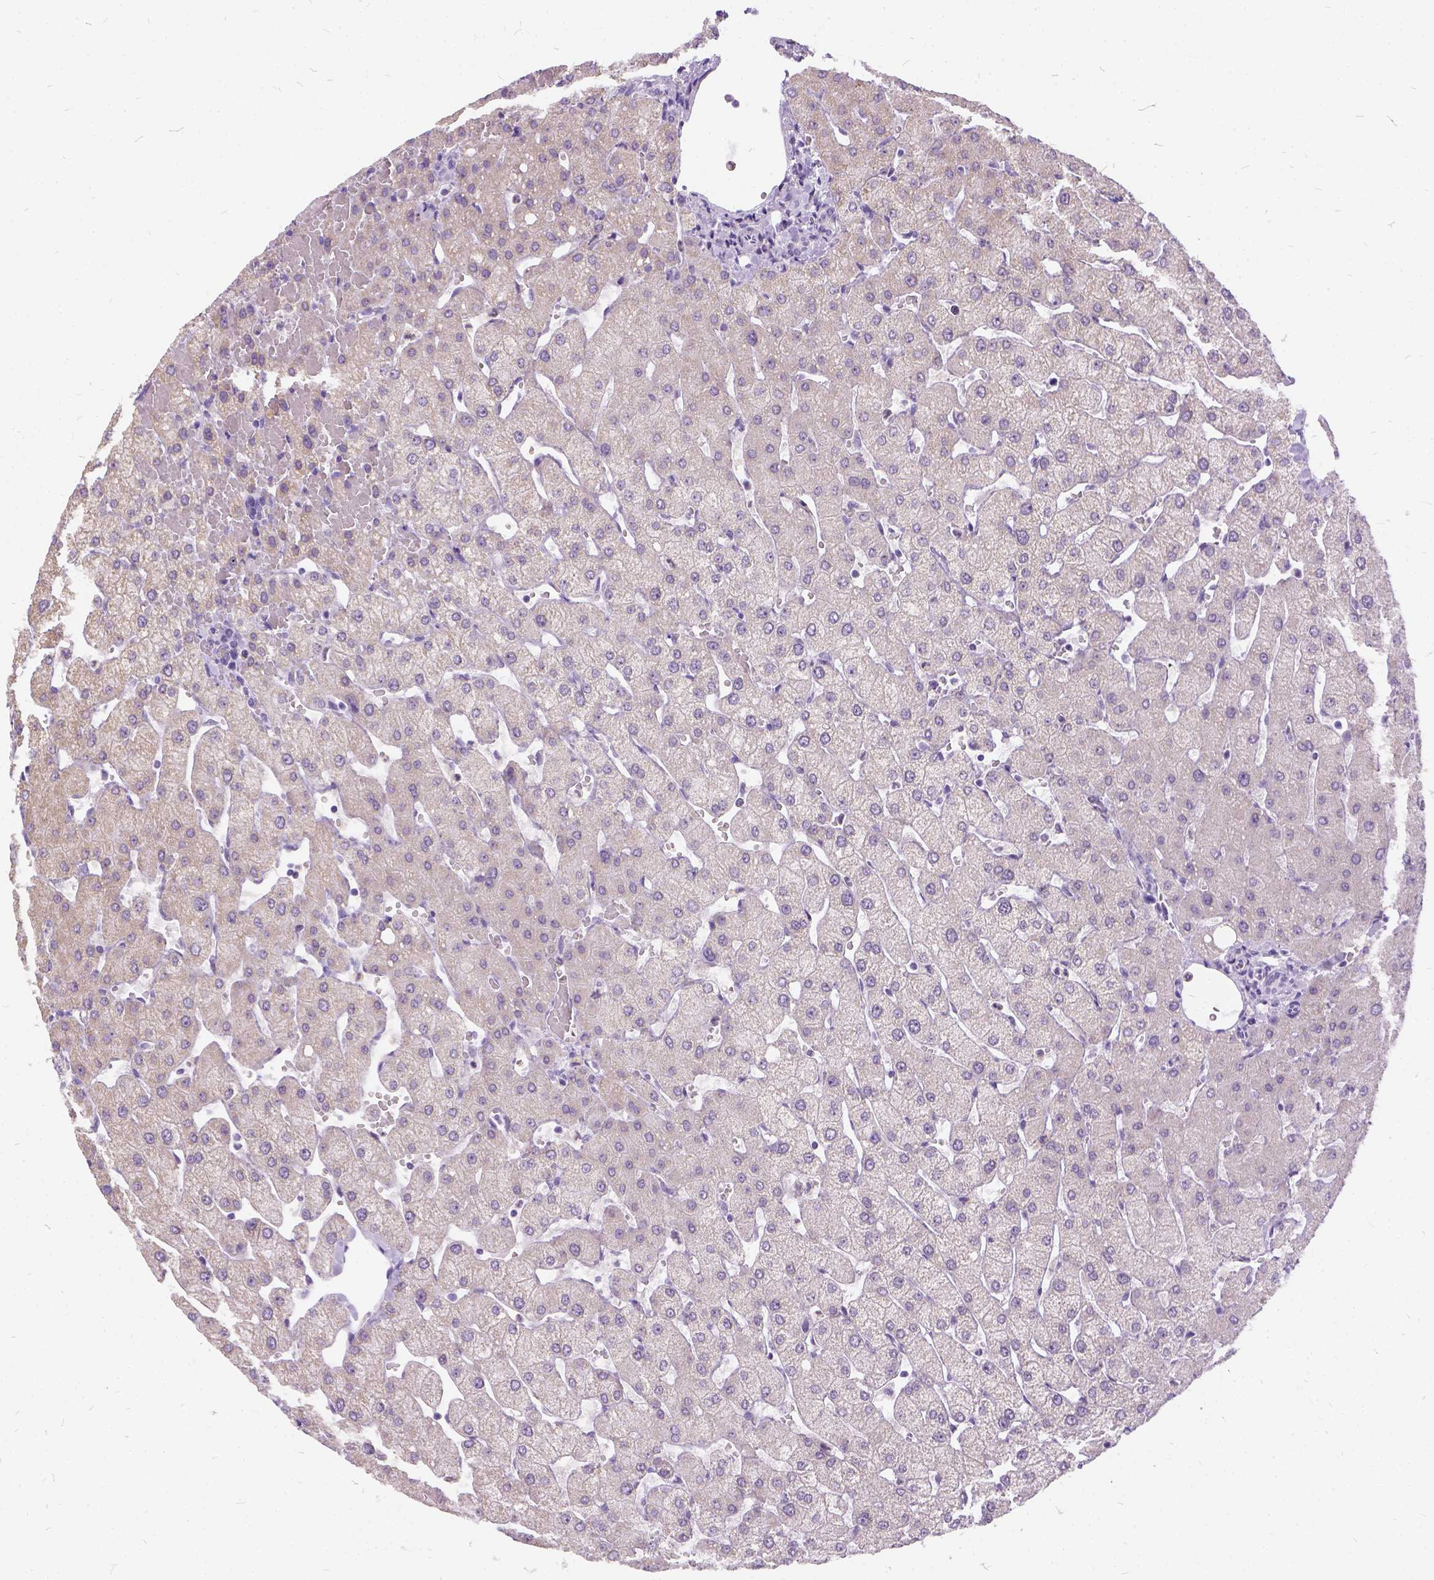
{"staining": {"intensity": "negative", "quantity": "none", "location": "none"}, "tissue": "liver", "cell_type": "Cholangiocytes", "image_type": "normal", "snomed": [{"axis": "morphology", "description": "Normal tissue, NOS"}, {"axis": "topography", "description": "Liver"}], "caption": "Histopathology image shows no significant protein staining in cholangiocytes of unremarkable liver. (Brightfield microscopy of DAB (3,3'-diaminobenzidine) immunohistochemistry (IHC) at high magnification).", "gene": "FDX1", "patient": {"sex": "female", "age": 54}}